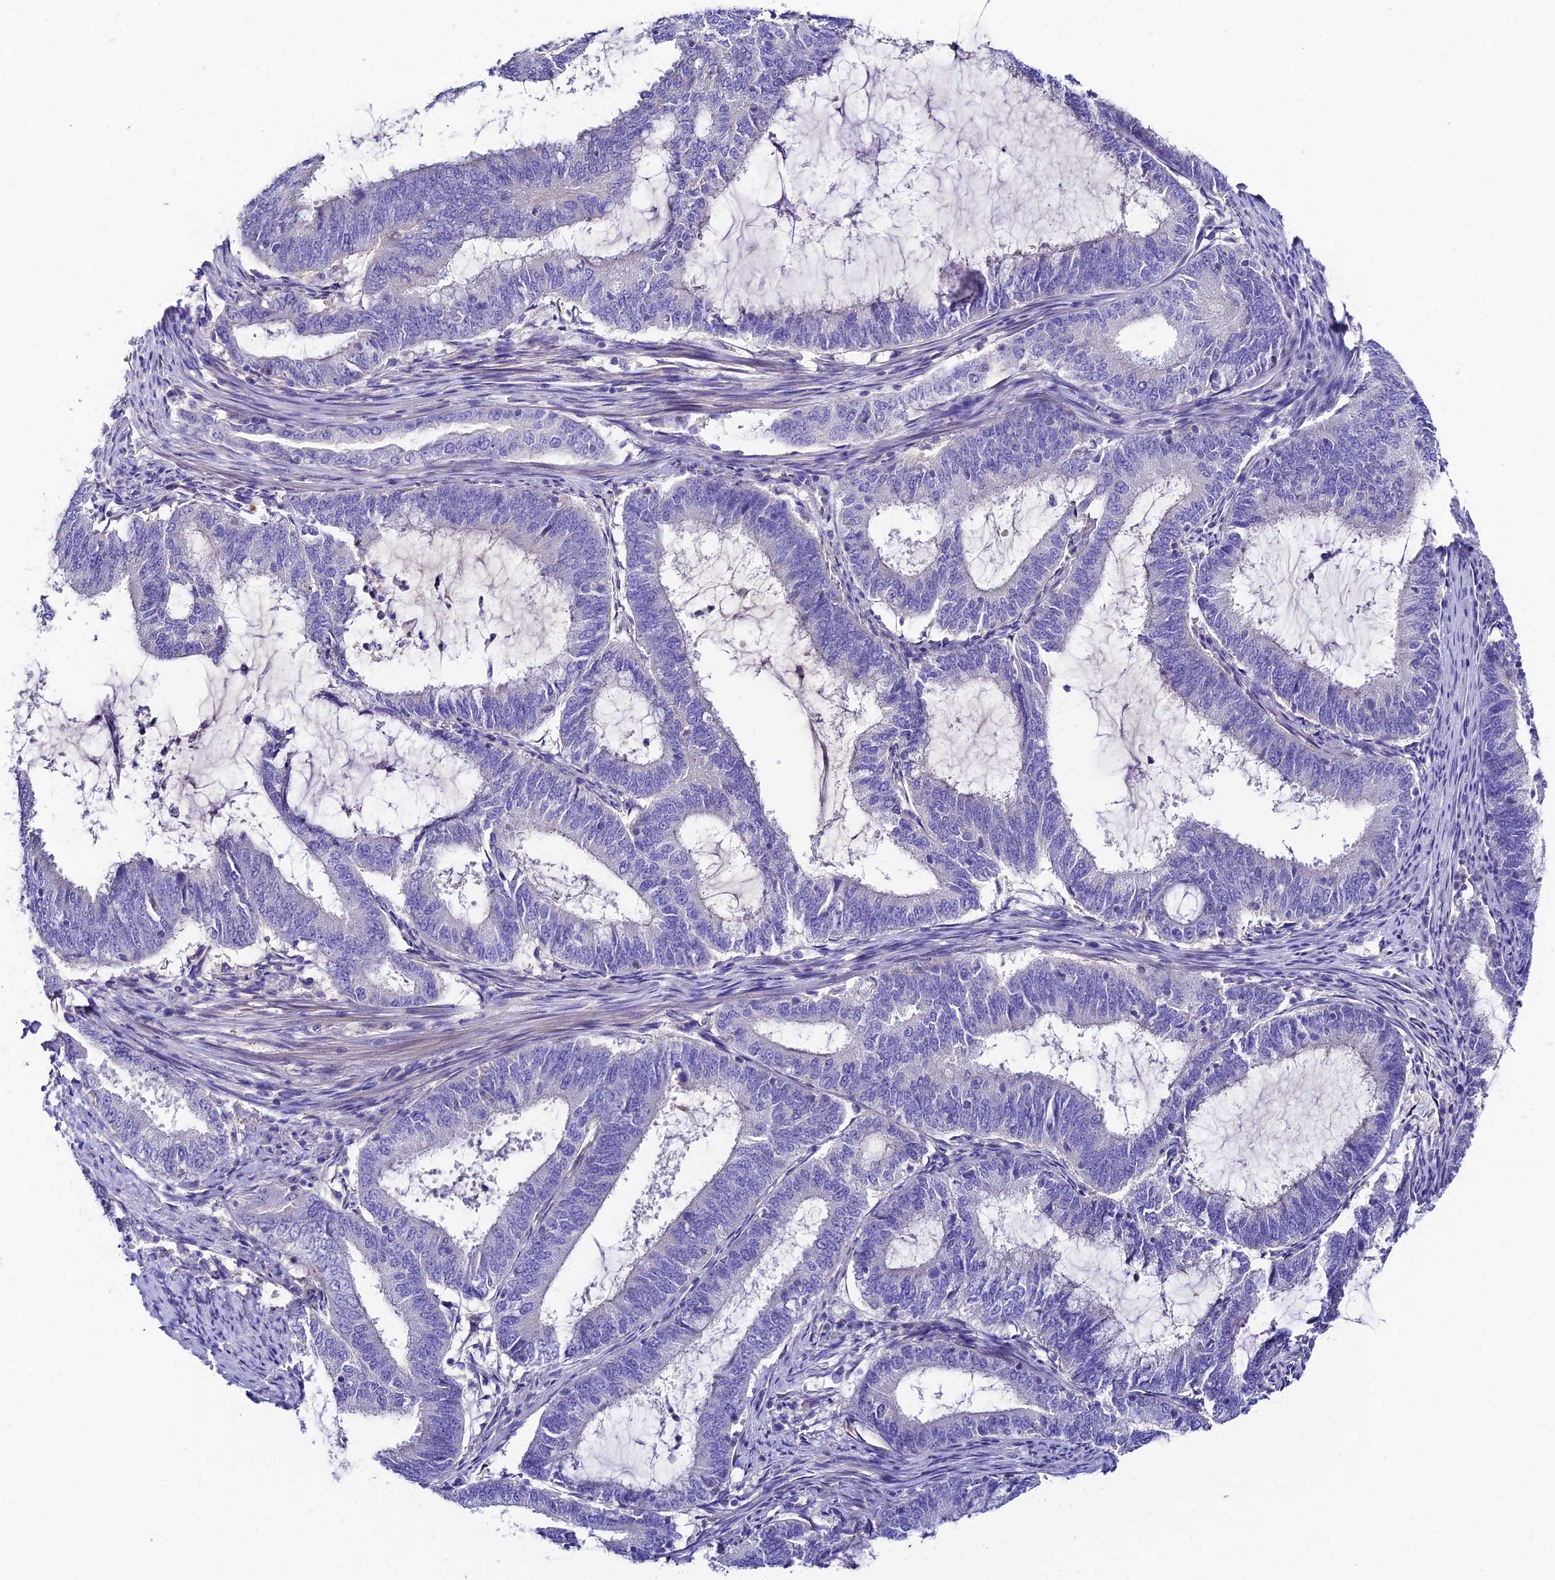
{"staining": {"intensity": "negative", "quantity": "none", "location": "none"}, "tissue": "endometrial cancer", "cell_type": "Tumor cells", "image_type": "cancer", "snomed": [{"axis": "morphology", "description": "Adenocarcinoma, NOS"}, {"axis": "topography", "description": "Endometrium"}], "caption": "DAB immunohistochemical staining of human endometrial cancer (adenocarcinoma) exhibits no significant positivity in tumor cells.", "gene": "DUSP29", "patient": {"sex": "female", "age": 51}}